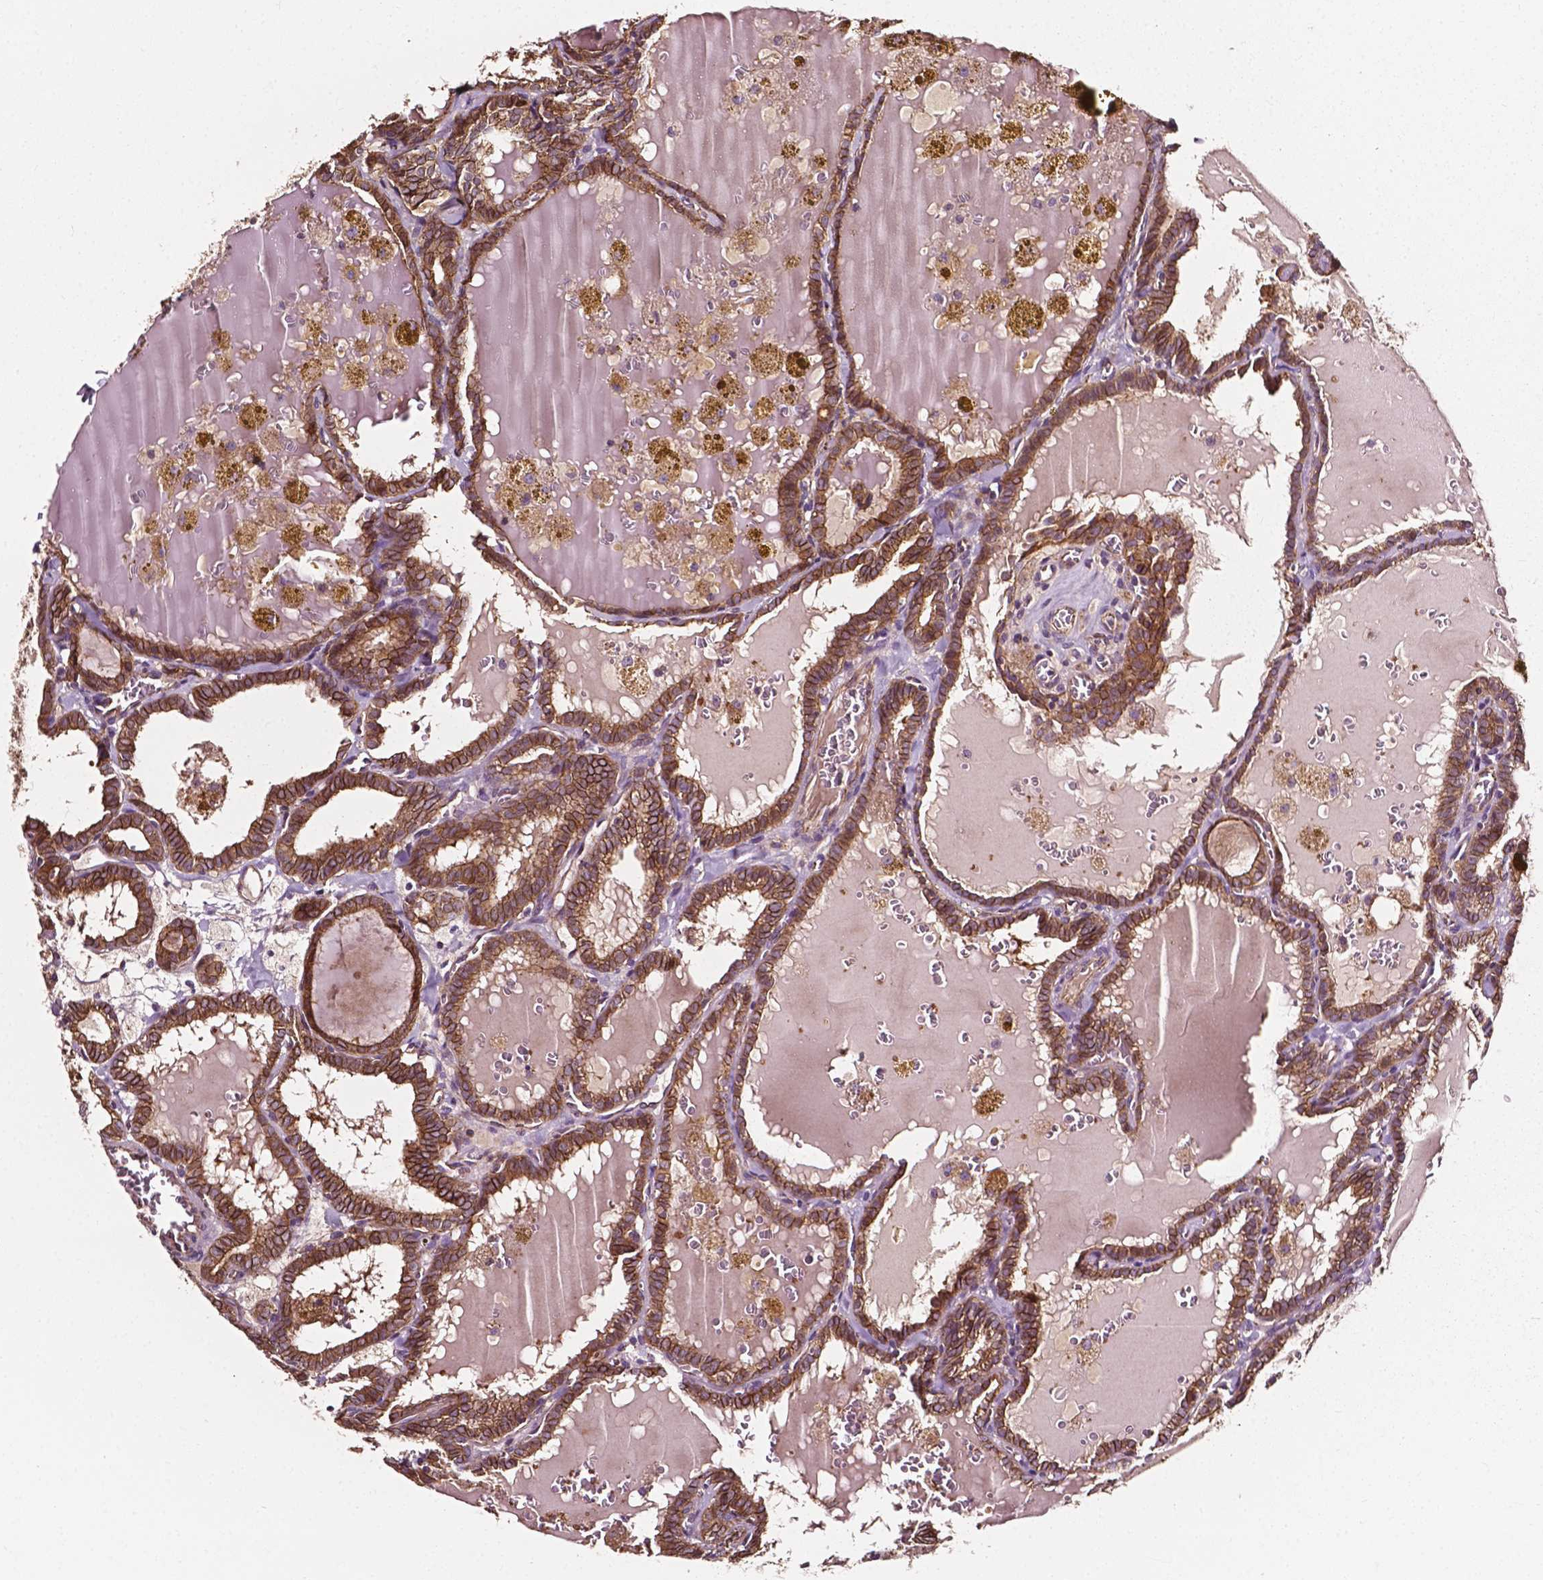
{"staining": {"intensity": "moderate", "quantity": ">75%", "location": "cytoplasmic/membranous"}, "tissue": "thyroid cancer", "cell_type": "Tumor cells", "image_type": "cancer", "snomed": [{"axis": "morphology", "description": "Papillary adenocarcinoma, NOS"}, {"axis": "topography", "description": "Thyroid gland"}], "caption": "Immunohistochemistry of human thyroid cancer shows medium levels of moderate cytoplasmic/membranous staining in approximately >75% of tumor cells.", "gene": "ATG16L1", "patient": {"sex": "female", "age": 39}}